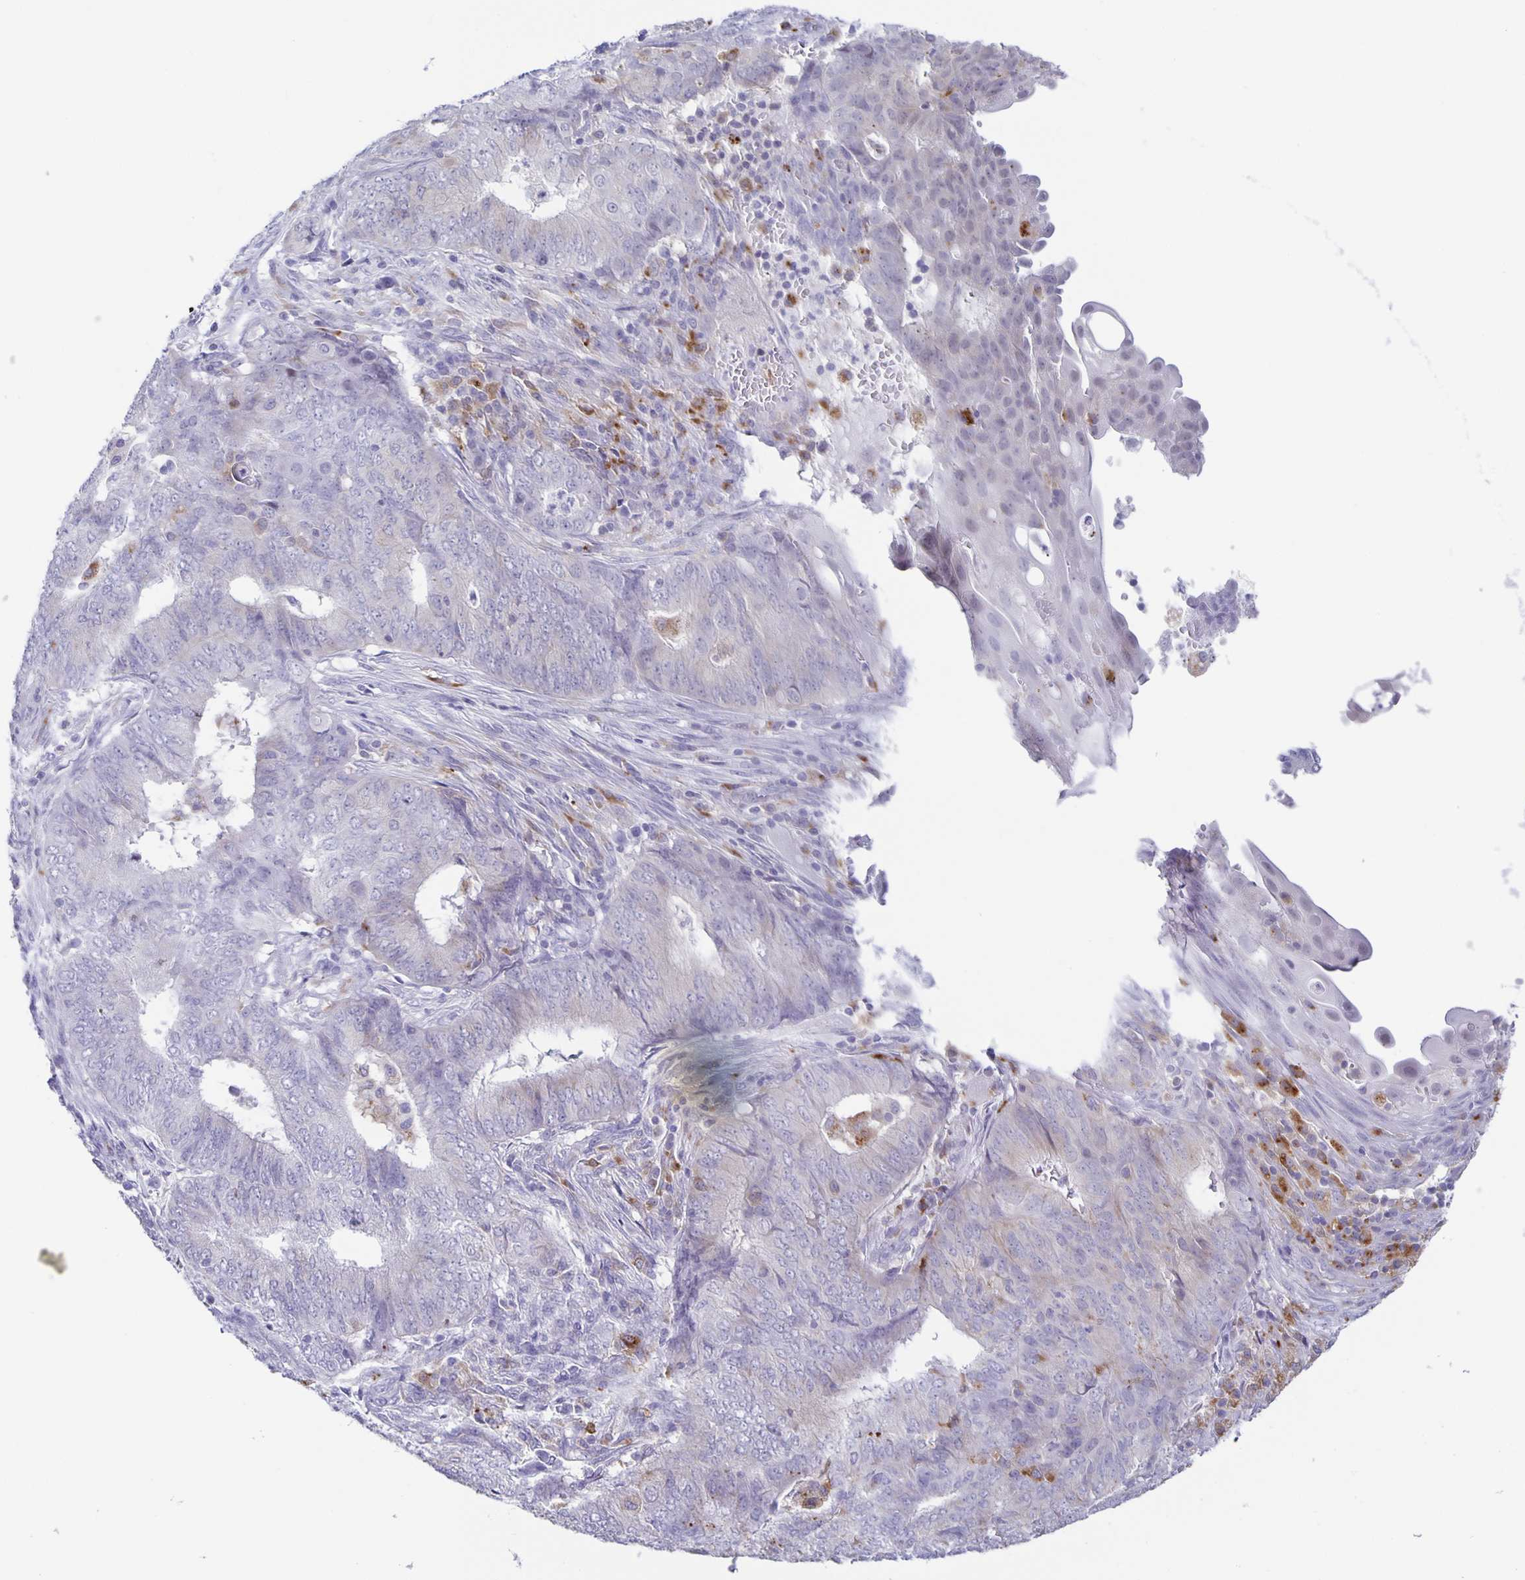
{"staining": {"intensity": "negative", "quantity": "none", "location": "none"}, "tissue": "endometrial cancer", "cell_type": "Tumor cells", "image_type": "cancer", "snomed": [{"axis": "morphology", "description": "Adenocarcinoma, NOS"}, {"axis": "topography", "description": "Endometrium"}], "caption": "The image demonstrates no significant staining in tumor cells of endometrial cancer. (Immunohistochemistry, brightfield microscopy, high magnification).", "gene": "LIPA", "patient": {"sex": "female", "age": 62}}